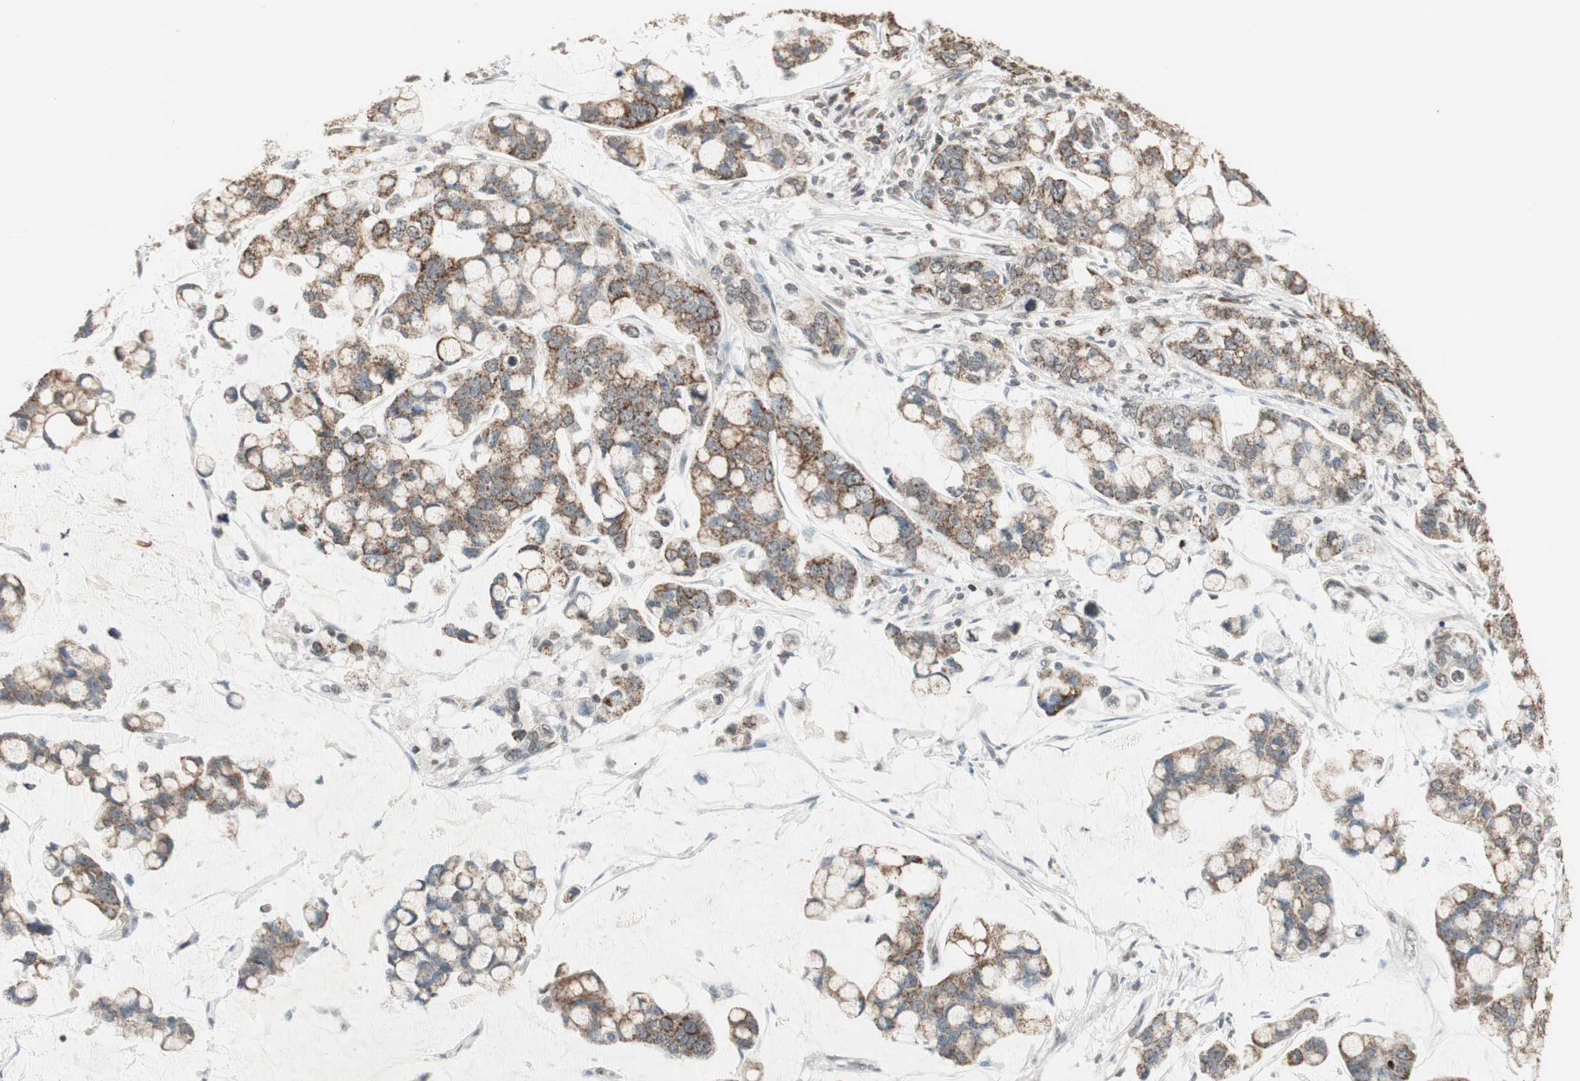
{"staining": {"intensity": "moderate", "quantity": ">75%", "location": "cytoplasmic/membranous"}, "tissue": "stomach cancer", "cell_type": "Tumor cells", "image_type": "cancer", "snomed": [{"axis": "morphology", "description": "Adenocarcinoma, NOS"}, {"axis": "topography", "description": "Stomach, lower"}], "caption": "A histopathology image showing moderate cytoplasmic/membranous staining in about >75% of tumor cells in stomach cancer, as visualized by brown immunohistochemical staining.", "gene": "PRELID1", "patient": {"sex": "male", "age": 84}}